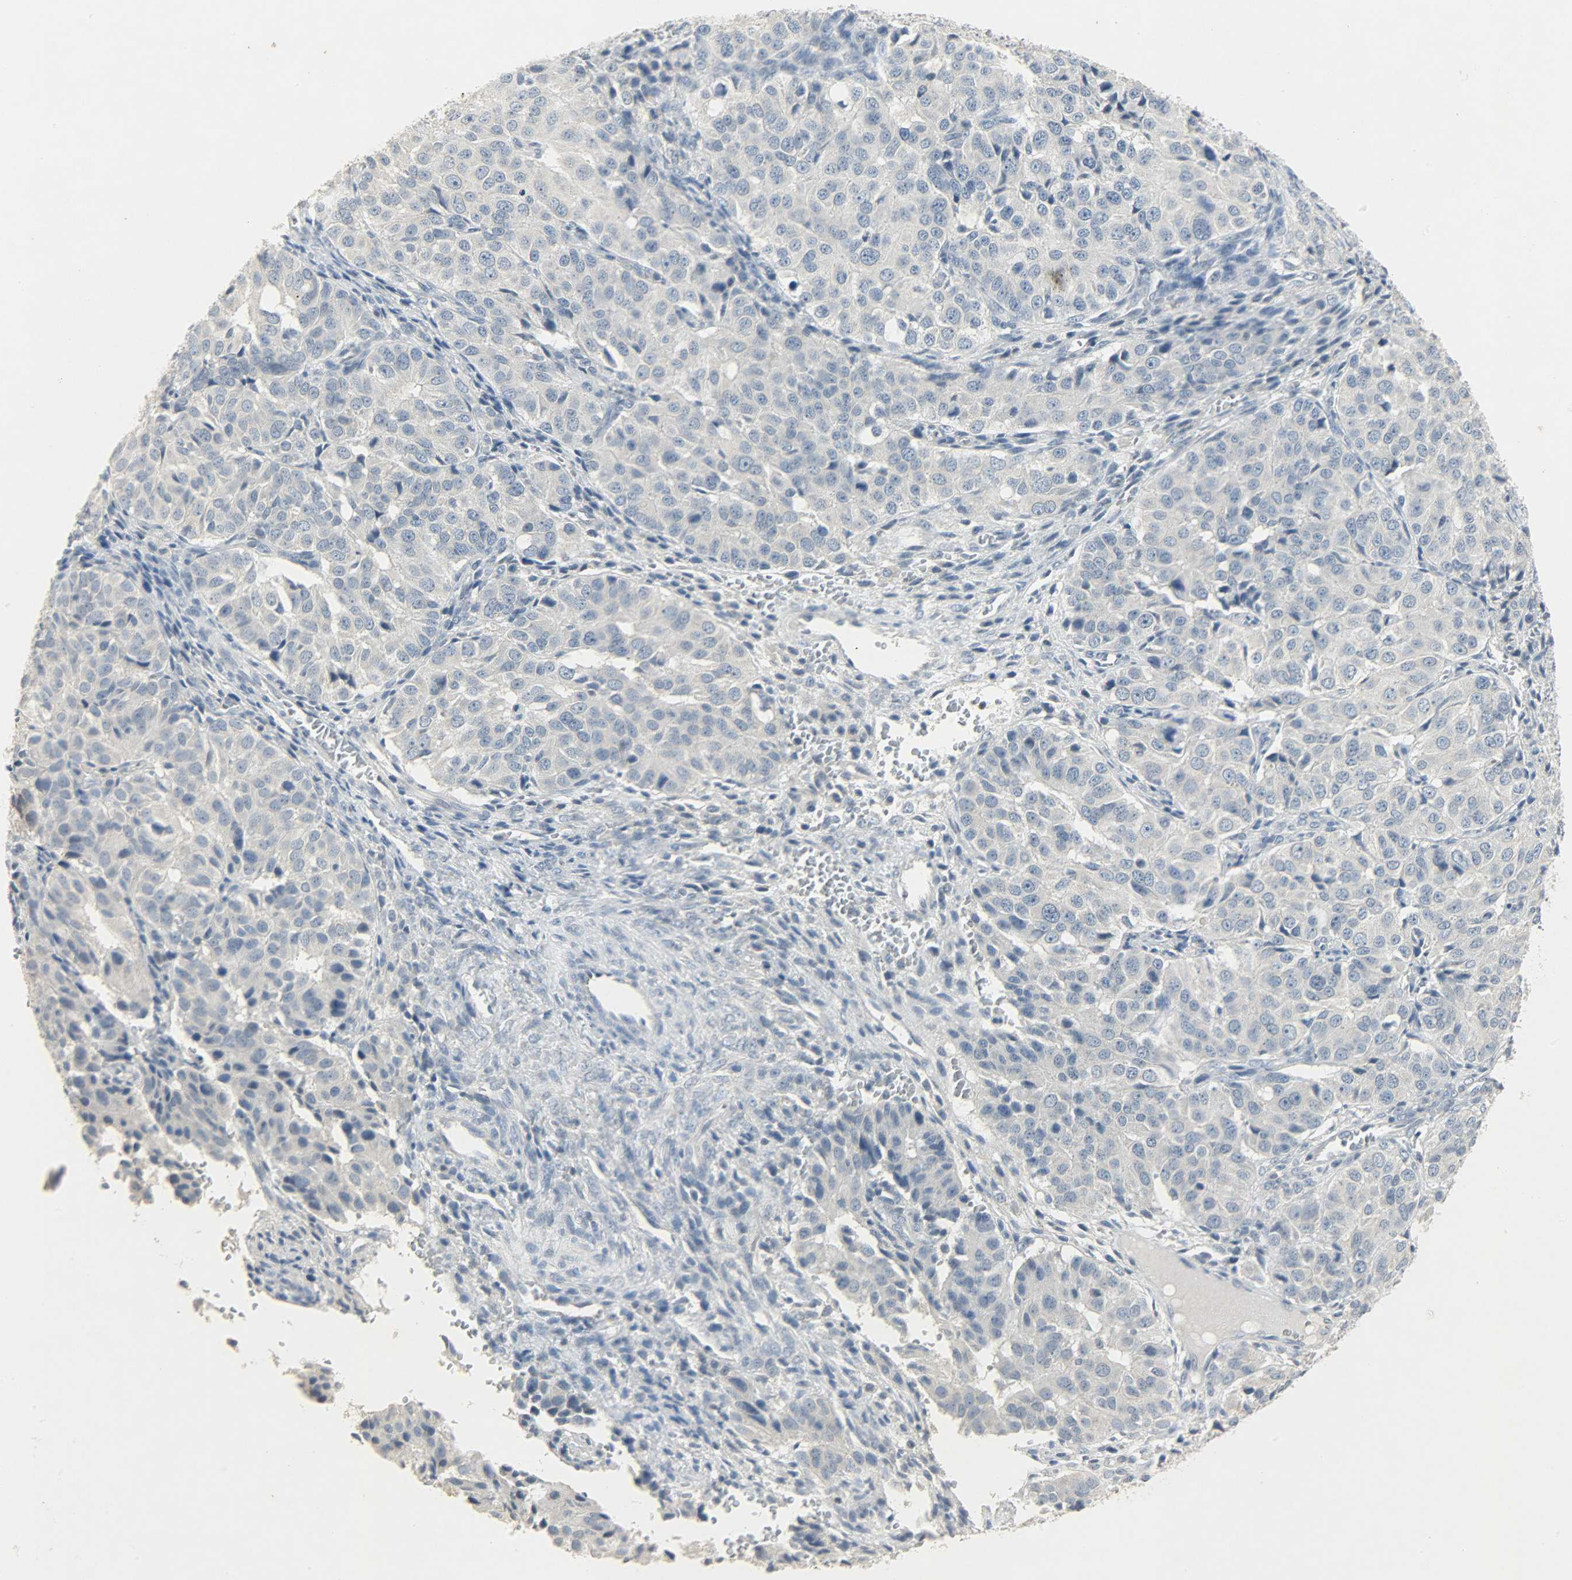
{"staining": {"intensity": "negative", "quantity": "none", "location": "none"}, "tissue": "ovarian cancer", "cell_type": "Tumor cells", "image_type": "cancer", "snomed": [{"axis": "morphology", "description": "Carcinoma, endometroid"}, {"axis": "topography", "description": "Ovary"}], "caption": "The photomicrograph demonstrates no significant staining in tumor cells of ovarian cancer (endometroid carcinoma). The staining was performed using DAB to visualize the protein expression in brown, while the nuclei were stained in blue with hematoxylin (Magnification: 20x).", "gene": "CAMK4", "patient": {"sex": "female", "age": 51}}